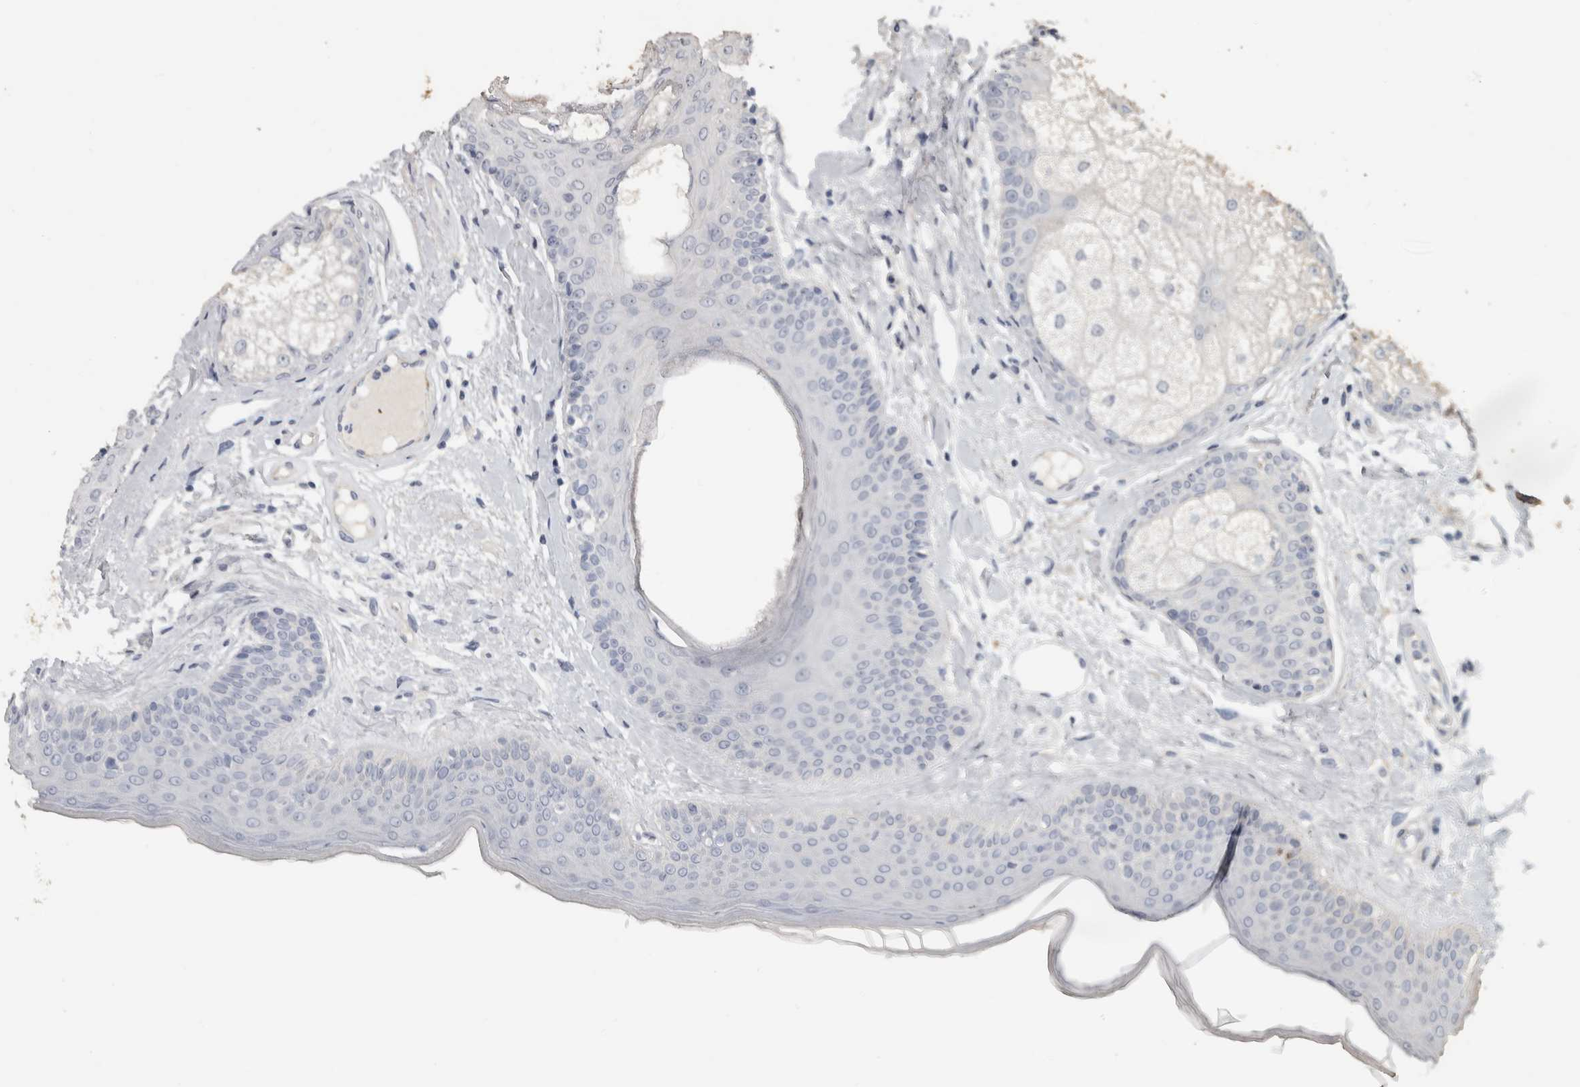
{"staining": {"intensity": "negative", "quantity": "none", "location": "none"}, "tissue": "oral mucosa", "cell_type": "Squamous epithelial cells", "image_type": "normal", "snomed": [{"axis": "morphology", "description": "Normal tissue, NOS"}, {"axis": "topography", "description": "Skin"}, {"axis": "topography", "description": "Oral tissue"}], "caption": "IHC histopathology image of unremarkable oral mucosa: oral mucosa stained with DAB (3,3'-diaminobenzidine) exhibits no significant protein expression in squamous epithelial cells.", "gene": "DCAF10", "patient": {"sex": "male", "age": 84}}